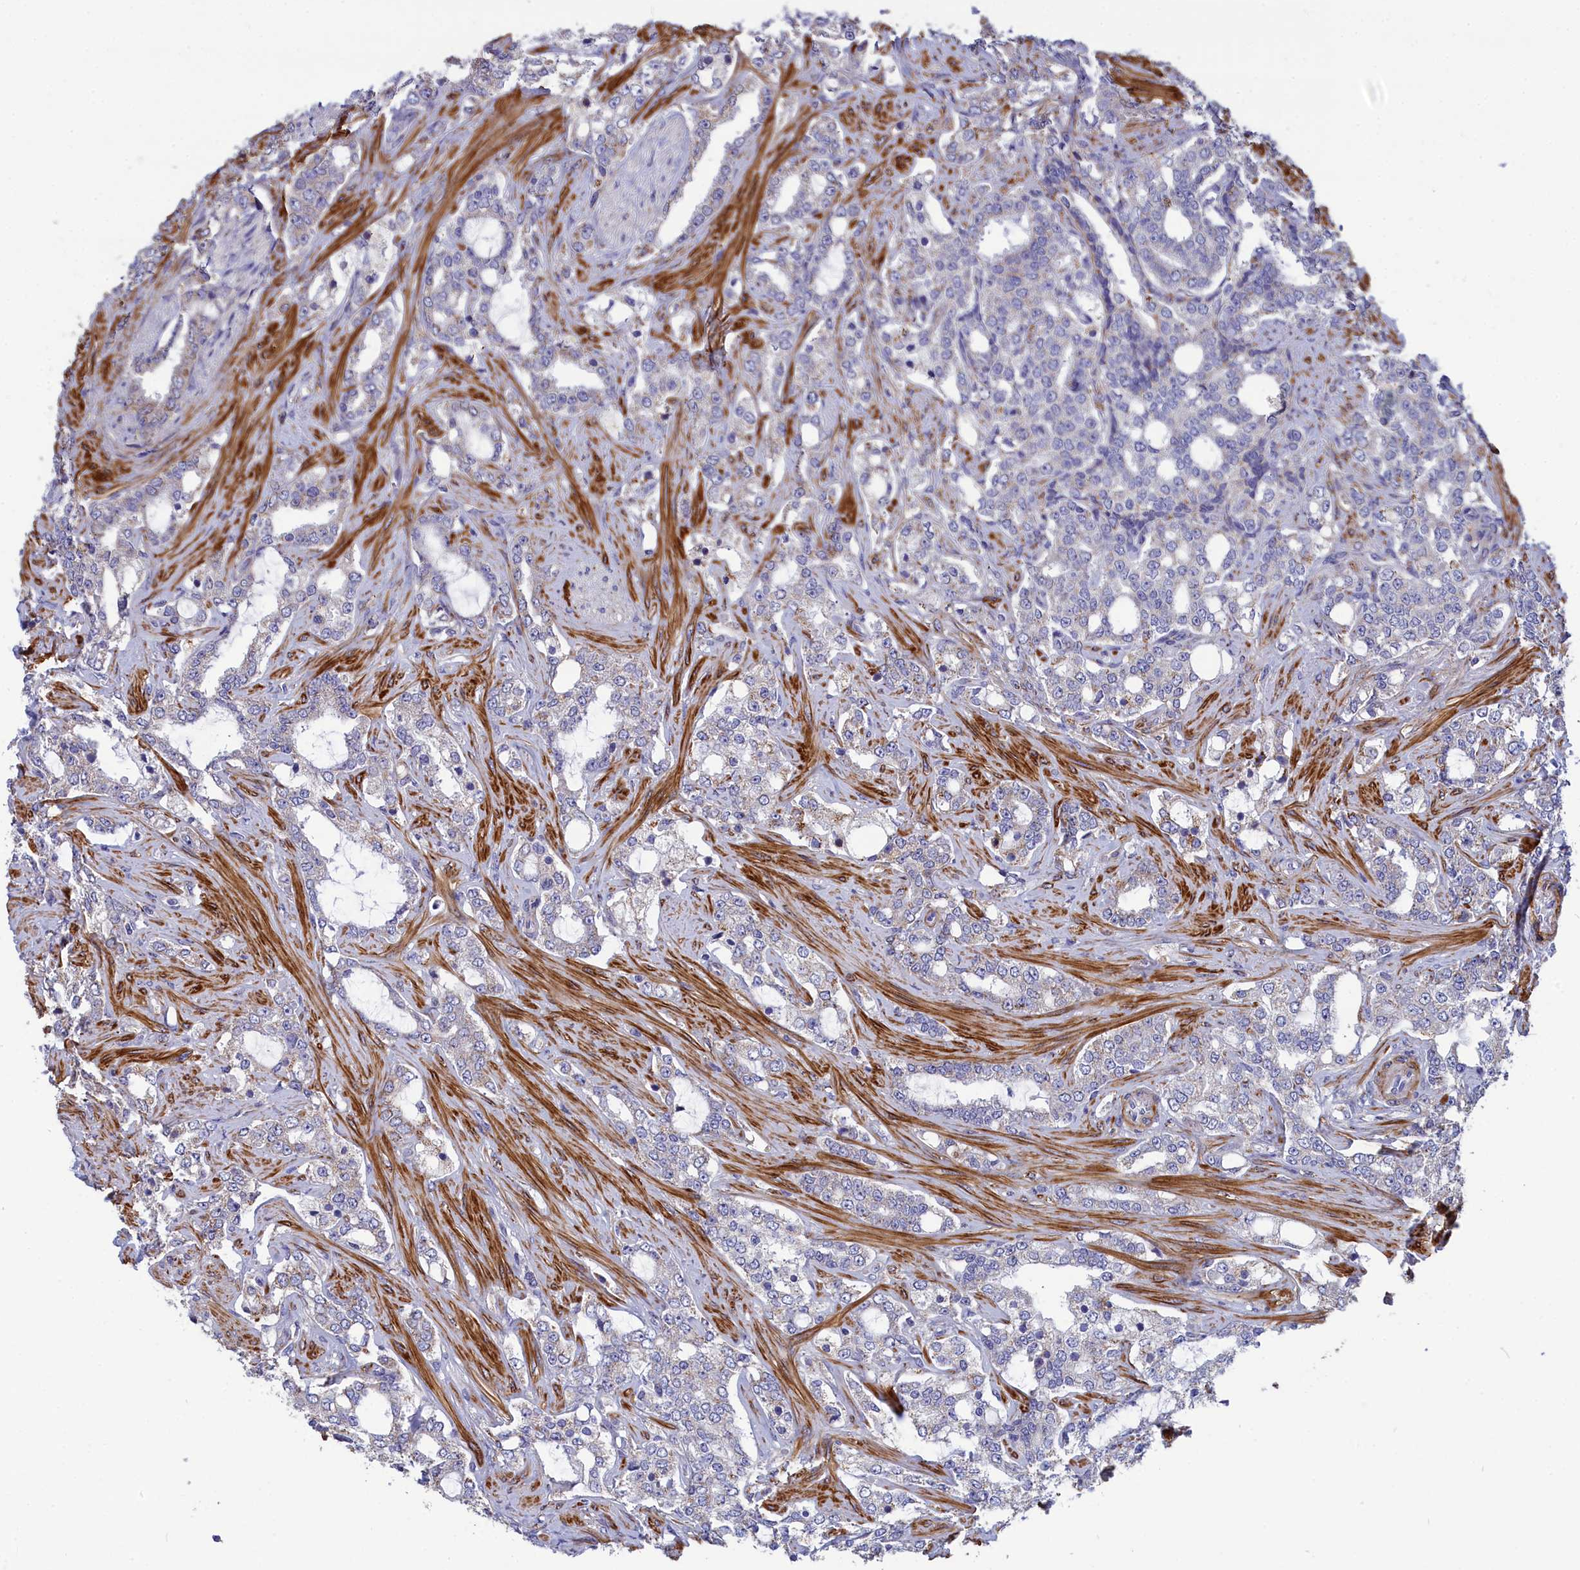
{"staining": {"intensity": "weak", "quantity": "<25%", "location": "cytoplasmic/membranous"}, "tissue": "prostate cancer", "cell_type": "Tumor cells", "image_type": "cancer", "snomed": [{"axis": "morphology", "description": "Adenocarcinoma, High grade"}, {"axis": "topography", "description": "Prostate"}], "caption": "Human prostate cancer stained for a protein using immunohistochemistry reveals no staining in tumor cells.", "gene": "TUBGCP4", "patient": {"sex": "male", "age": 64}}